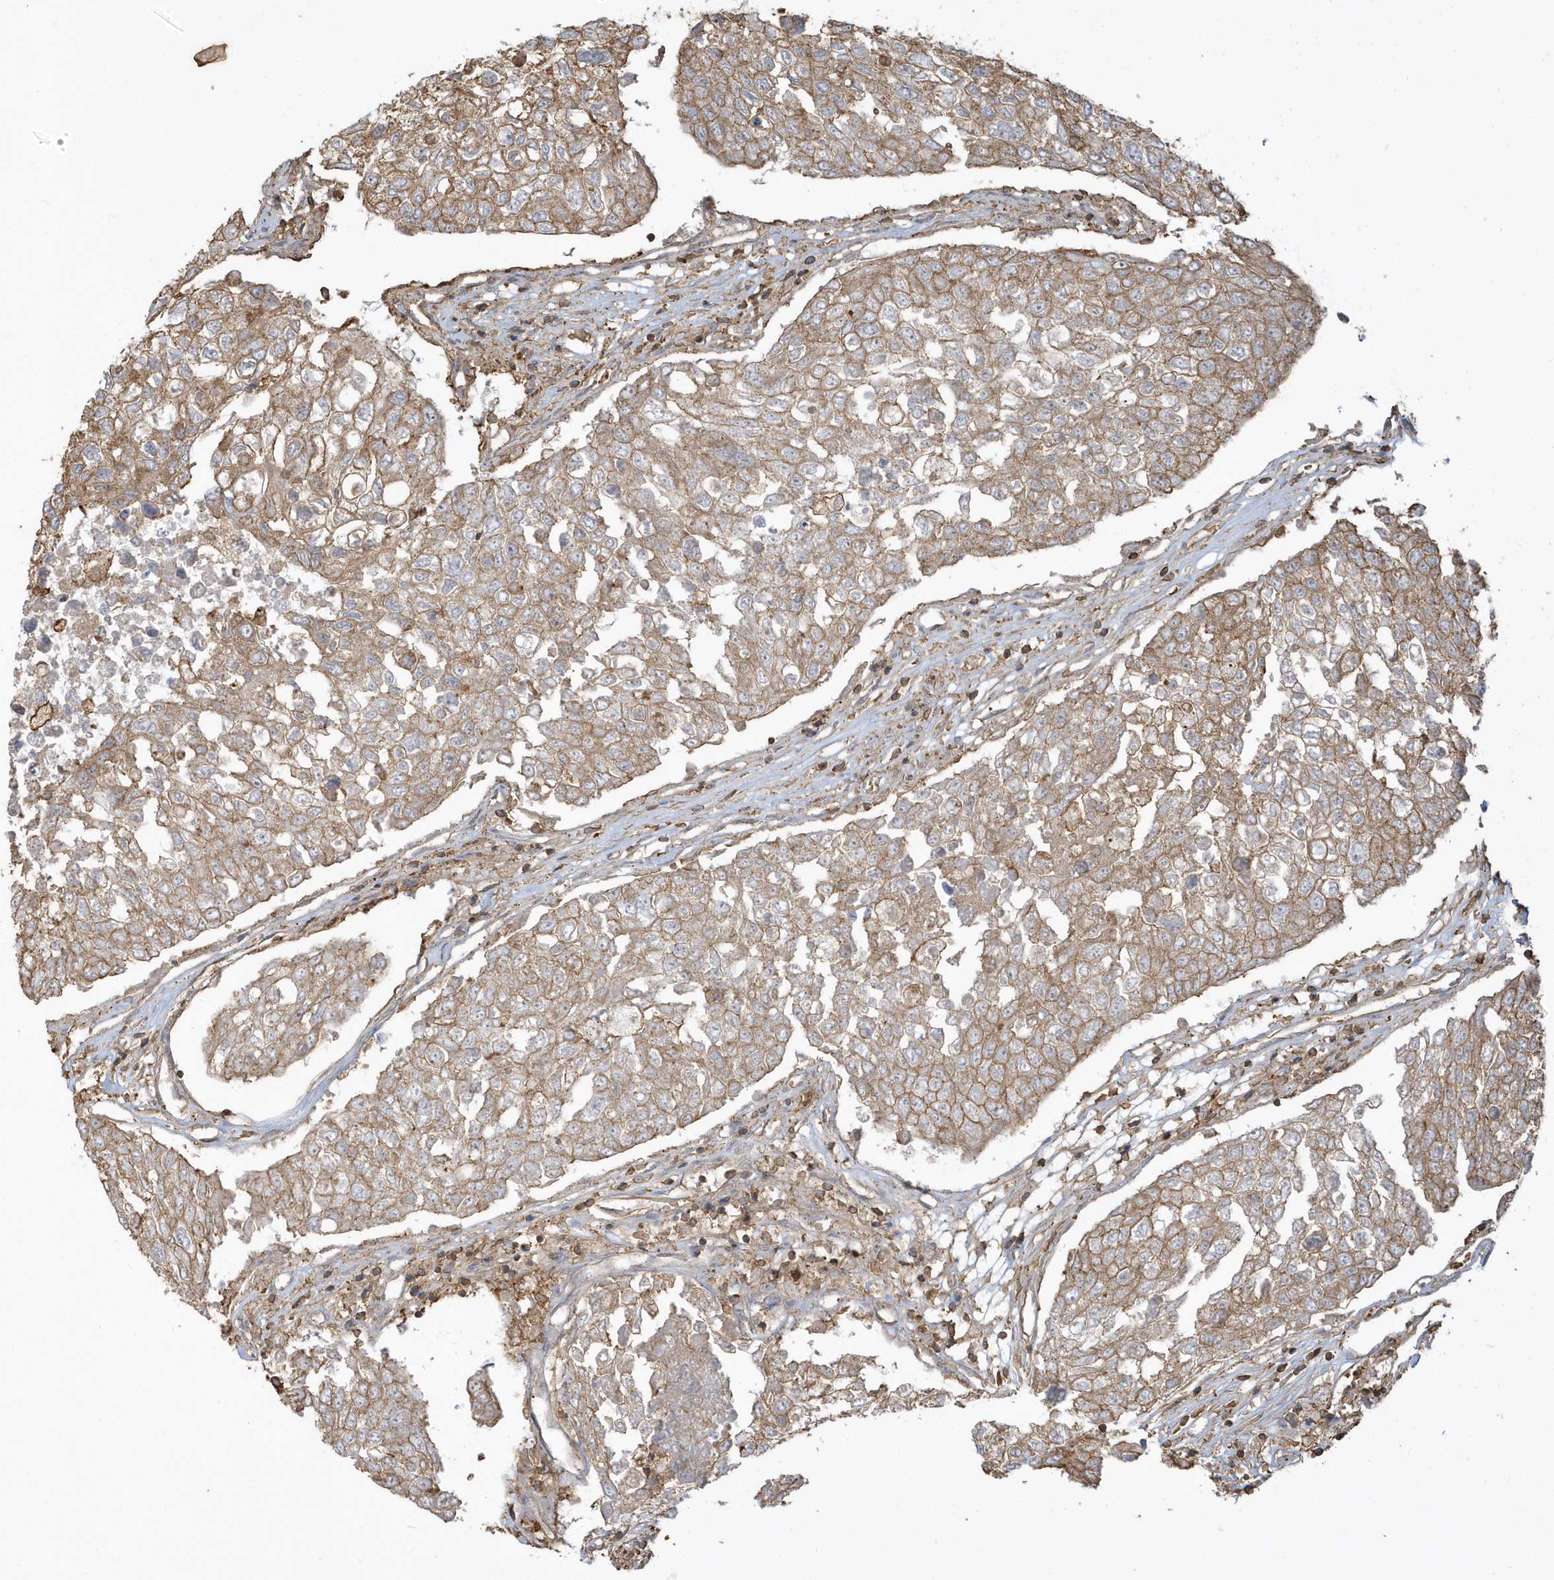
{"staining": {"intensity": "moderate", "quantity": ">75%", "location": "cytoplasmic/membranous"}, "tissue": "urothelial cancer", "cell_type": "Tumor cells", "image_type": "cancer", "snomed": [{"axis": "morphology", "description": "Urothelial carcinoma, High grade"}, {"axis": "topography", "description": "Lymph node"}, {"axis": "topography", "description": "Urinary bladder"}], "caption": "Tumor cells demonstrate medium levels of moderate cytoplasmic/membranous positivity in approximately >75% of cells in urothelial carcinoma (high-grade).", "gene": "ZBTB8A", "patient": {"sex": "male", "age": 51}}